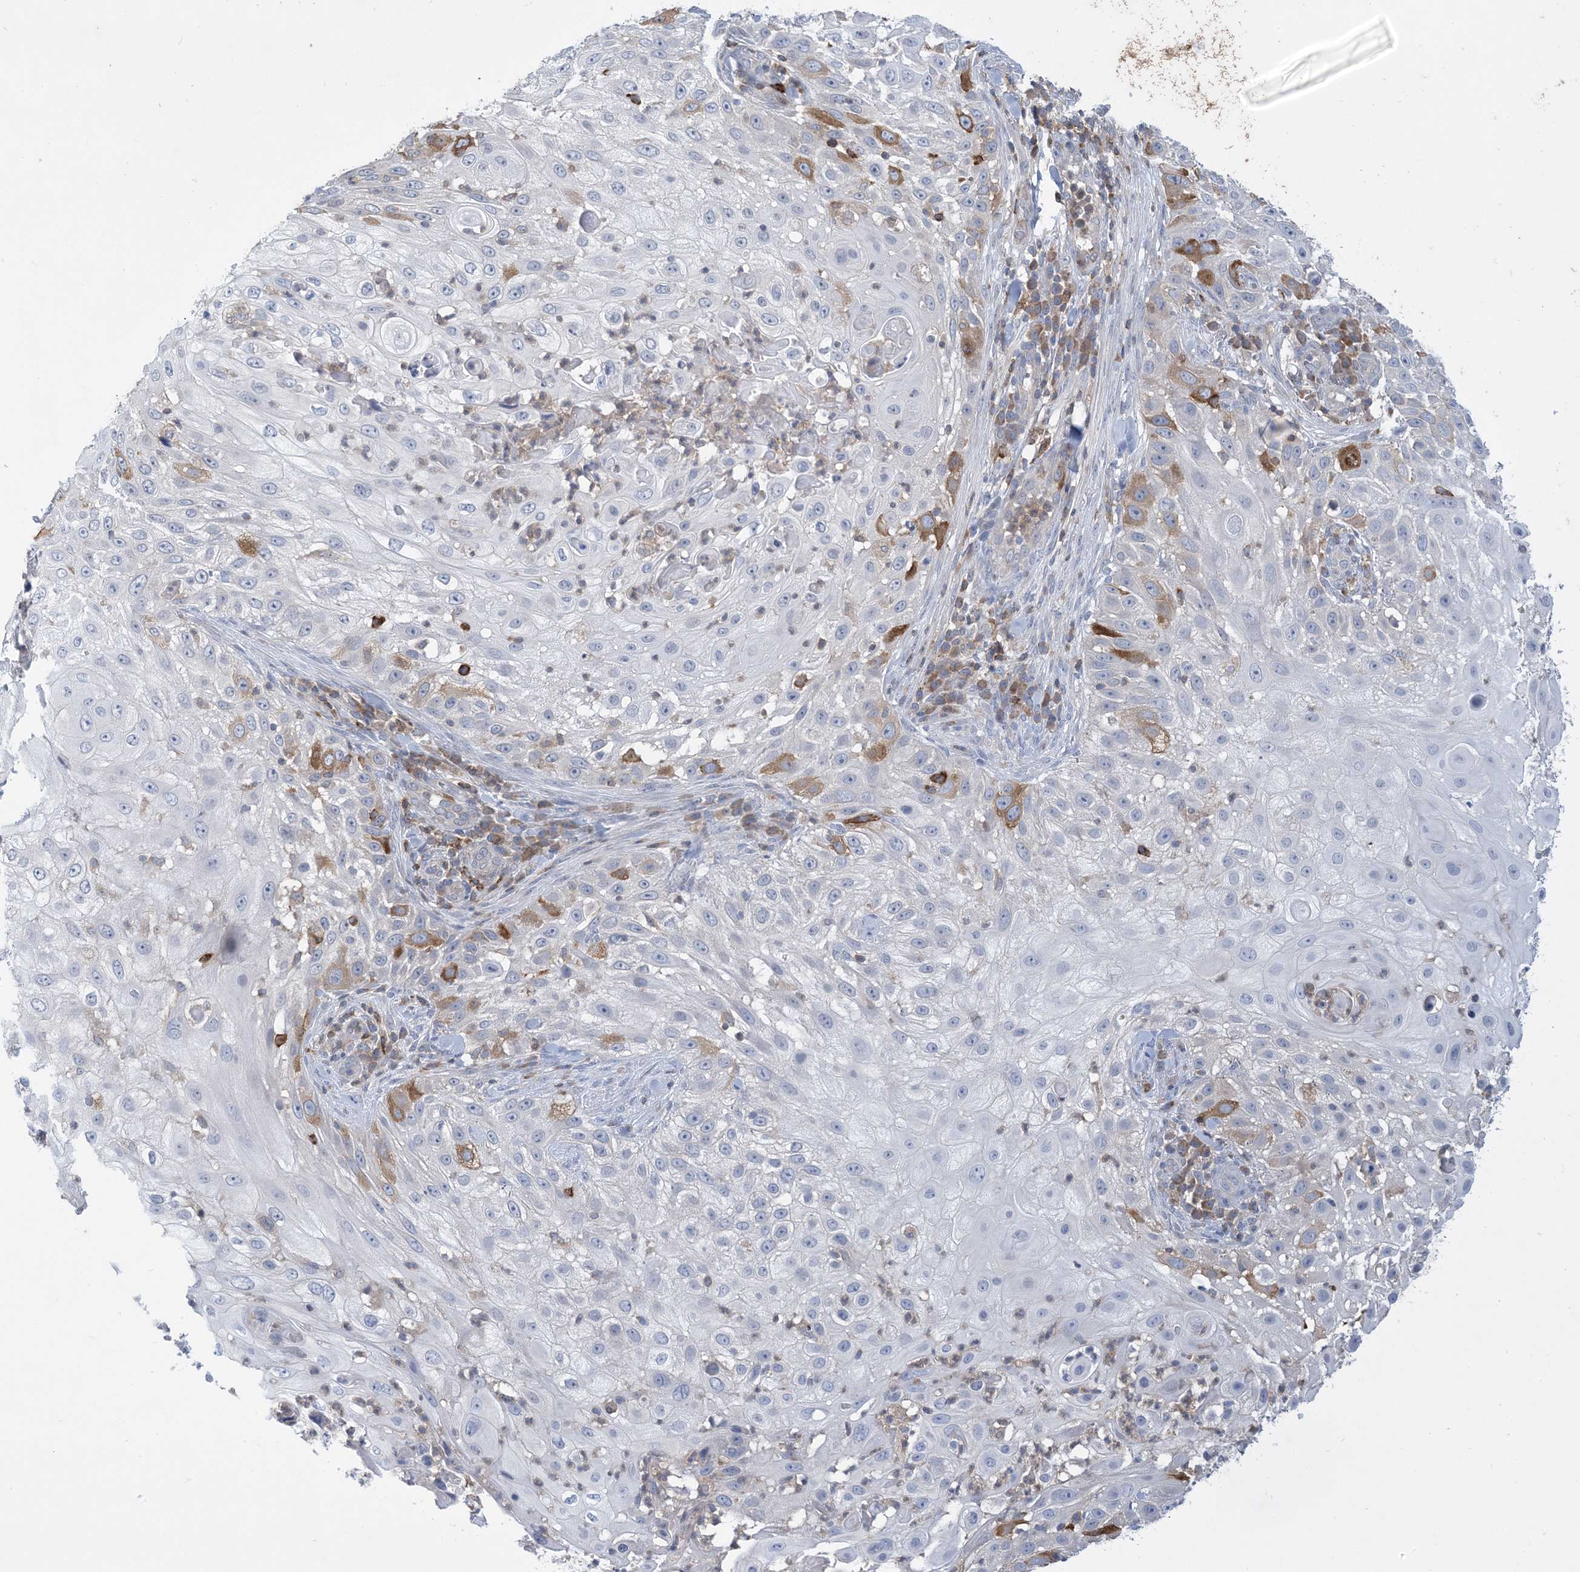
{"staining": {"intensity": "moderate", "quantity": "<25%", "location": "cytoplasmic/membranous"}, "tissue": "skin cancer", "cell_type": "Tumor cells", "image_type": "cancer", "snomed": [{"axis": "morphology", "description": "Squamous cell carcinoma, NOS"}, {"axis": "topography", "description": "Skin"}], "caption": "There is low levels of moderate cytoplasmic/membranous expression in tumor cells of skin cancer (squamous cell carcinoma), as demonstrated by immunohistochemical staining (brown color).", "gene": "AOC1", "patient": {"sex": "female", "age": 44}}